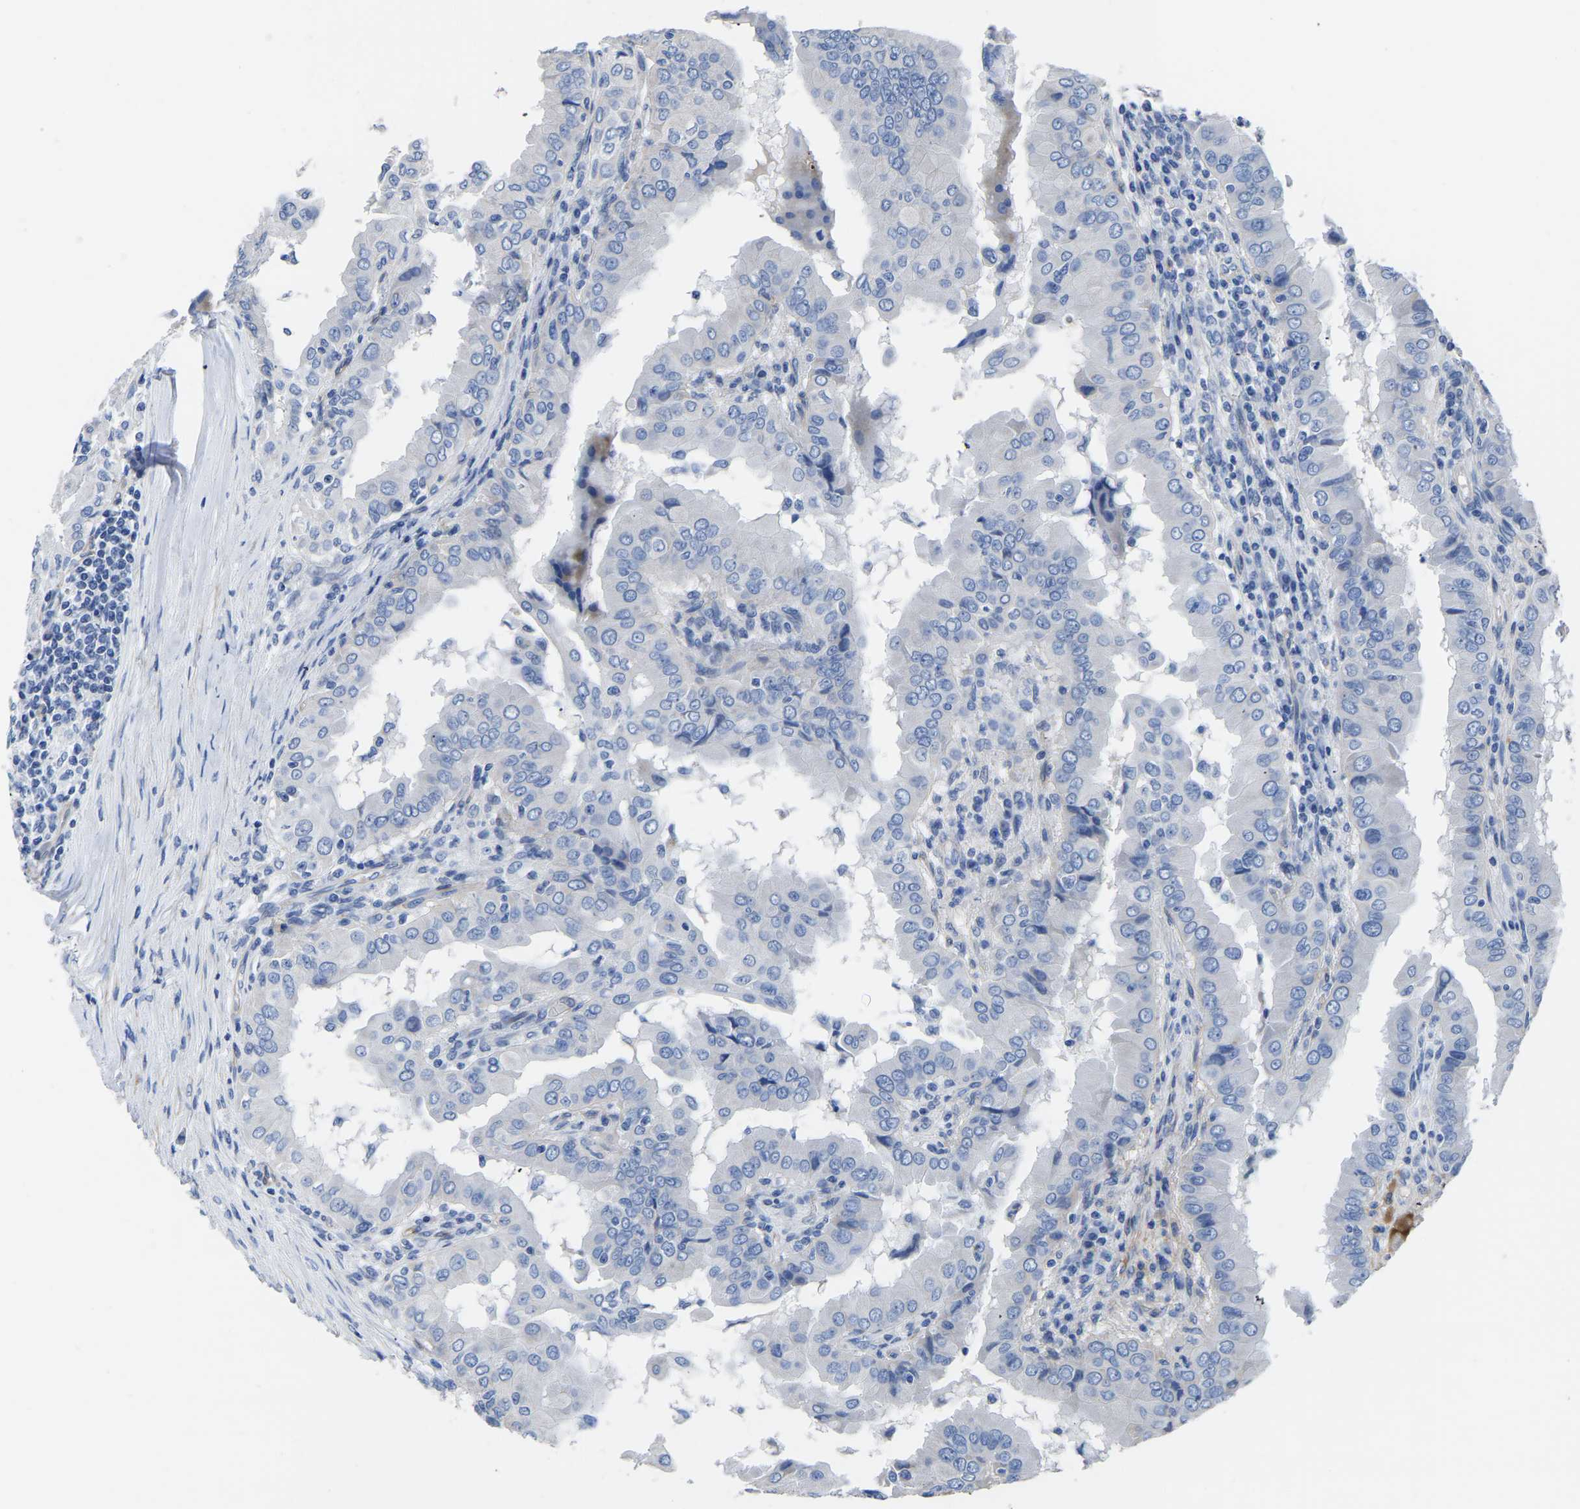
{"staining": {"intensity": "negative", "quantity": "none", "location": "none"}, "tissue": "thyroid cancer", "cell_type": "Tumor cells", "image_type": "cancer", "snomed": [{"axis": "morphology", "description": "Papillary adenocarcinoma, NOS"}, {"axis": "topography", "description": "Thyroid gland"}], "caption": "DAB immunohistochemical staining of human papillary adenocarcinoma (thyroid) demonstrates no significant positivity in tumor cells.", "gene": "SLC45A3", "patient": {"sex": "male", "age": 33}}